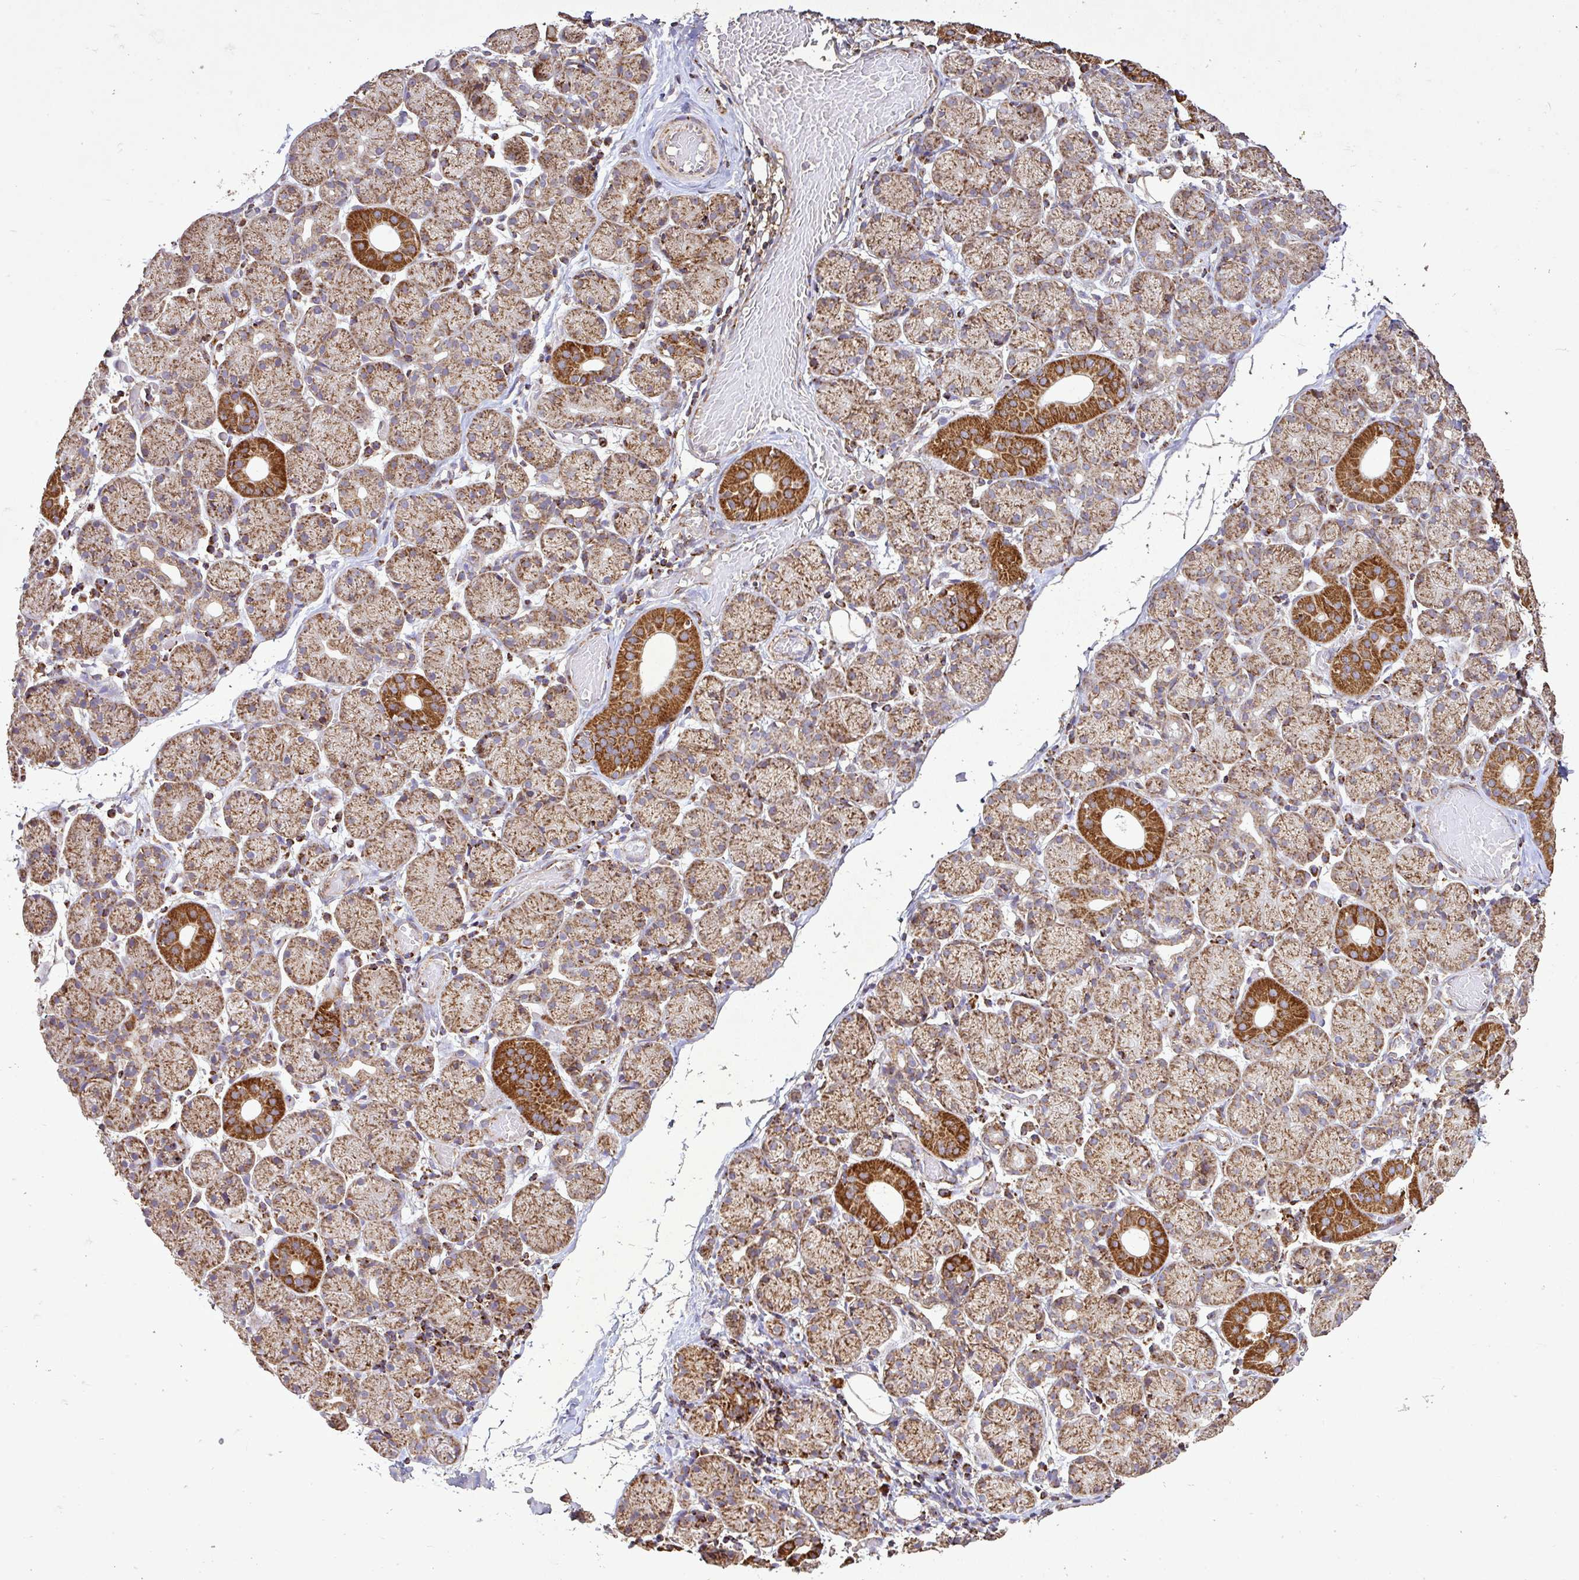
{"staining": {"intensity": "strong", "quantity": "25%-75%", "location": "cytoplasmic/membranous"}, "tissue": "salivary gland", "cell_type": "Glandular cells", "image_type": "normal", "snomed": [{"axis": "morphology", "description": "Normal tissue, NOS"}, {"axis": "topography", "description": "Salivary gland"}], "caption": "Protein staining by immunohistochemistry (IHC) exhibits strong cytoplasmic/membranous staining in about 25%-75% of glandular cells in unremarkable salivary gland. (Brightfield microscopy of DAB IHC at high magnification).", "gene": "AGK", "patient": {"sex": "female", "age": 24}}